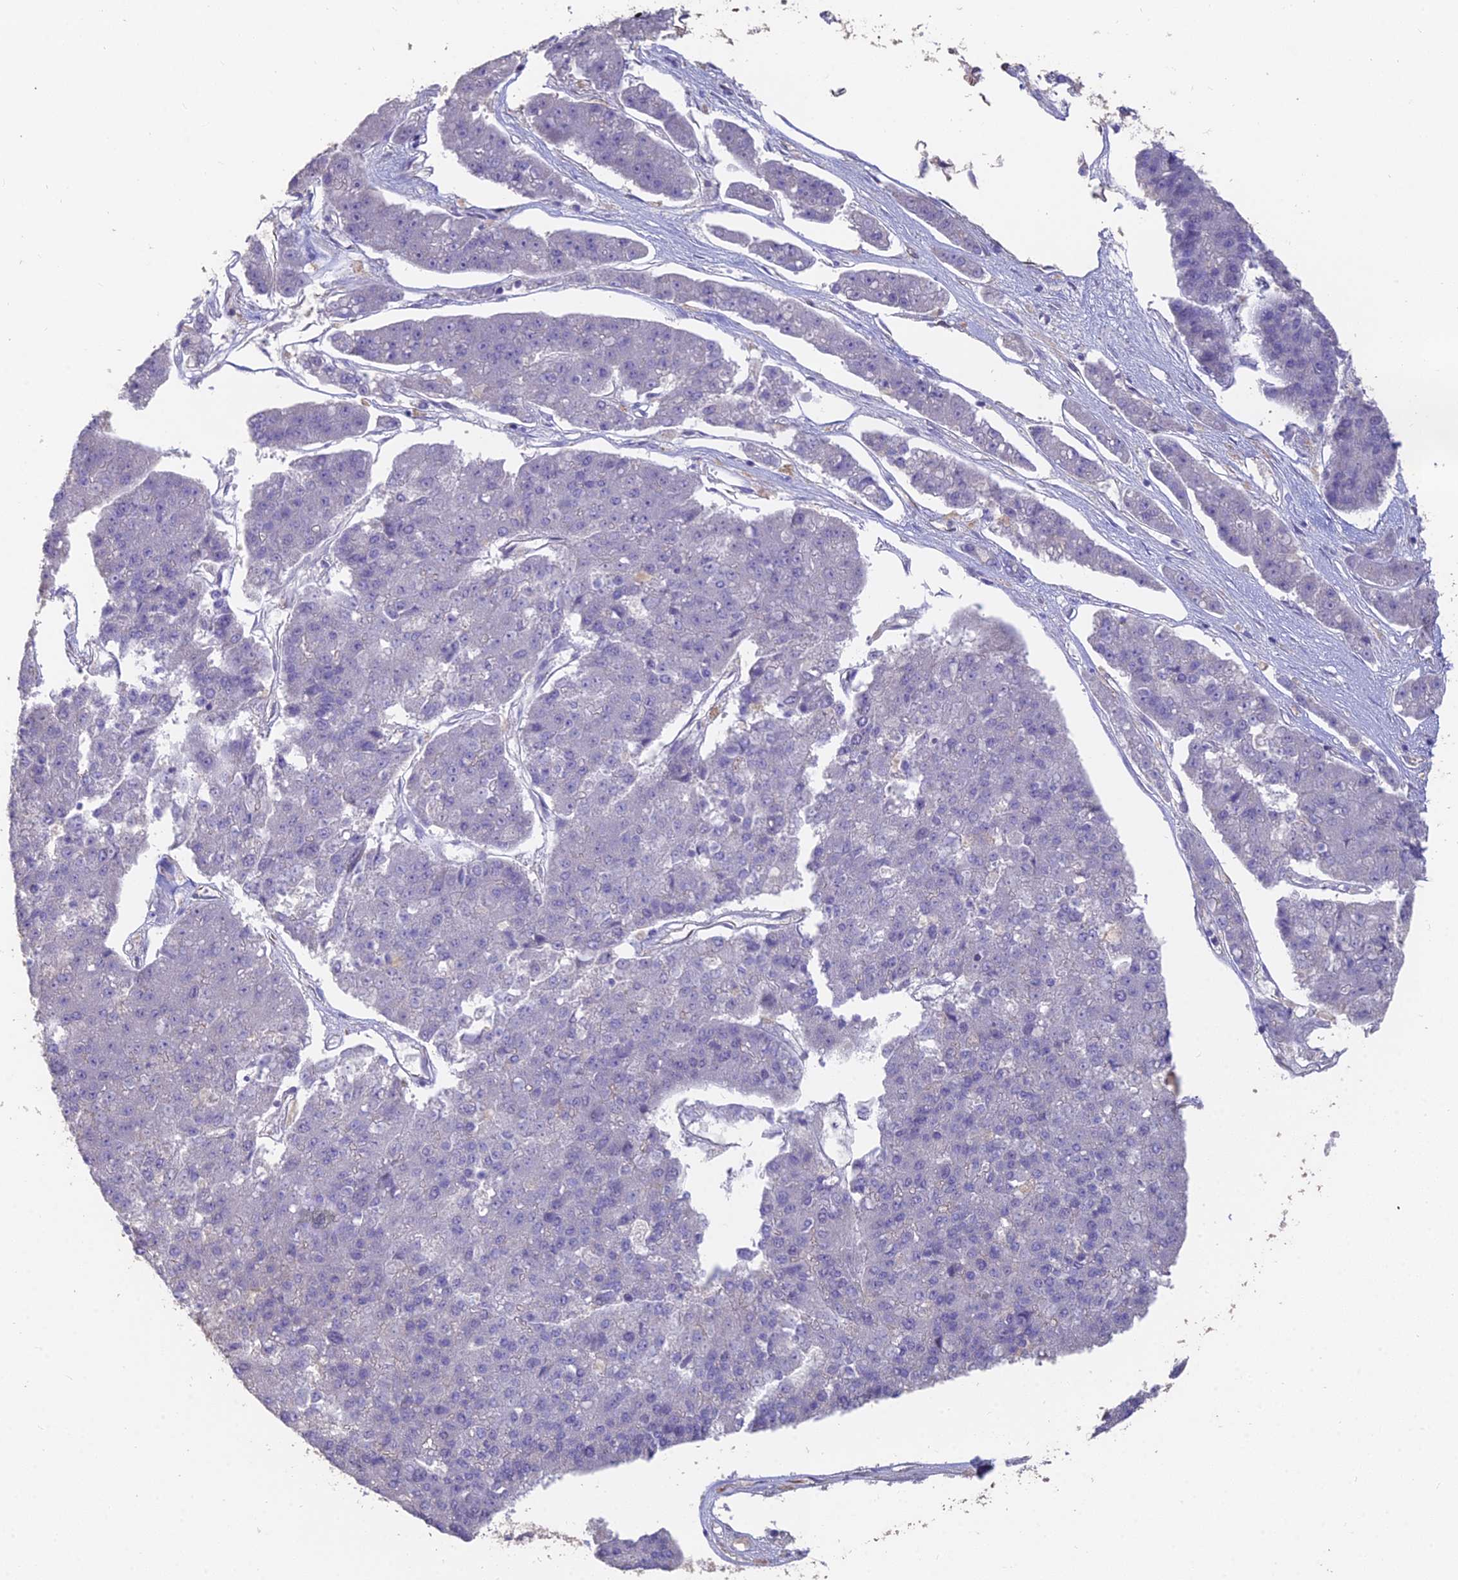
{"staining": {"intensity": "negative", "quantity": "none", "location": "none"}, "tissue": "pancreatic cancer", "cell_type": "Tumor cells", "image_type": "cancer", "snomed": [{"axis": "morphology", "description": "Adenocarcinoma, NOS"}, {"axis": "topography", "description": "Pancreas"}], "caption": "This is an IHC micrograph of human pancreatic cancer (adenocarcinoma). There is no positivity in tumor cells.", "gene": "FAM168B", "patient": {"sex": "male", "age": 50}}